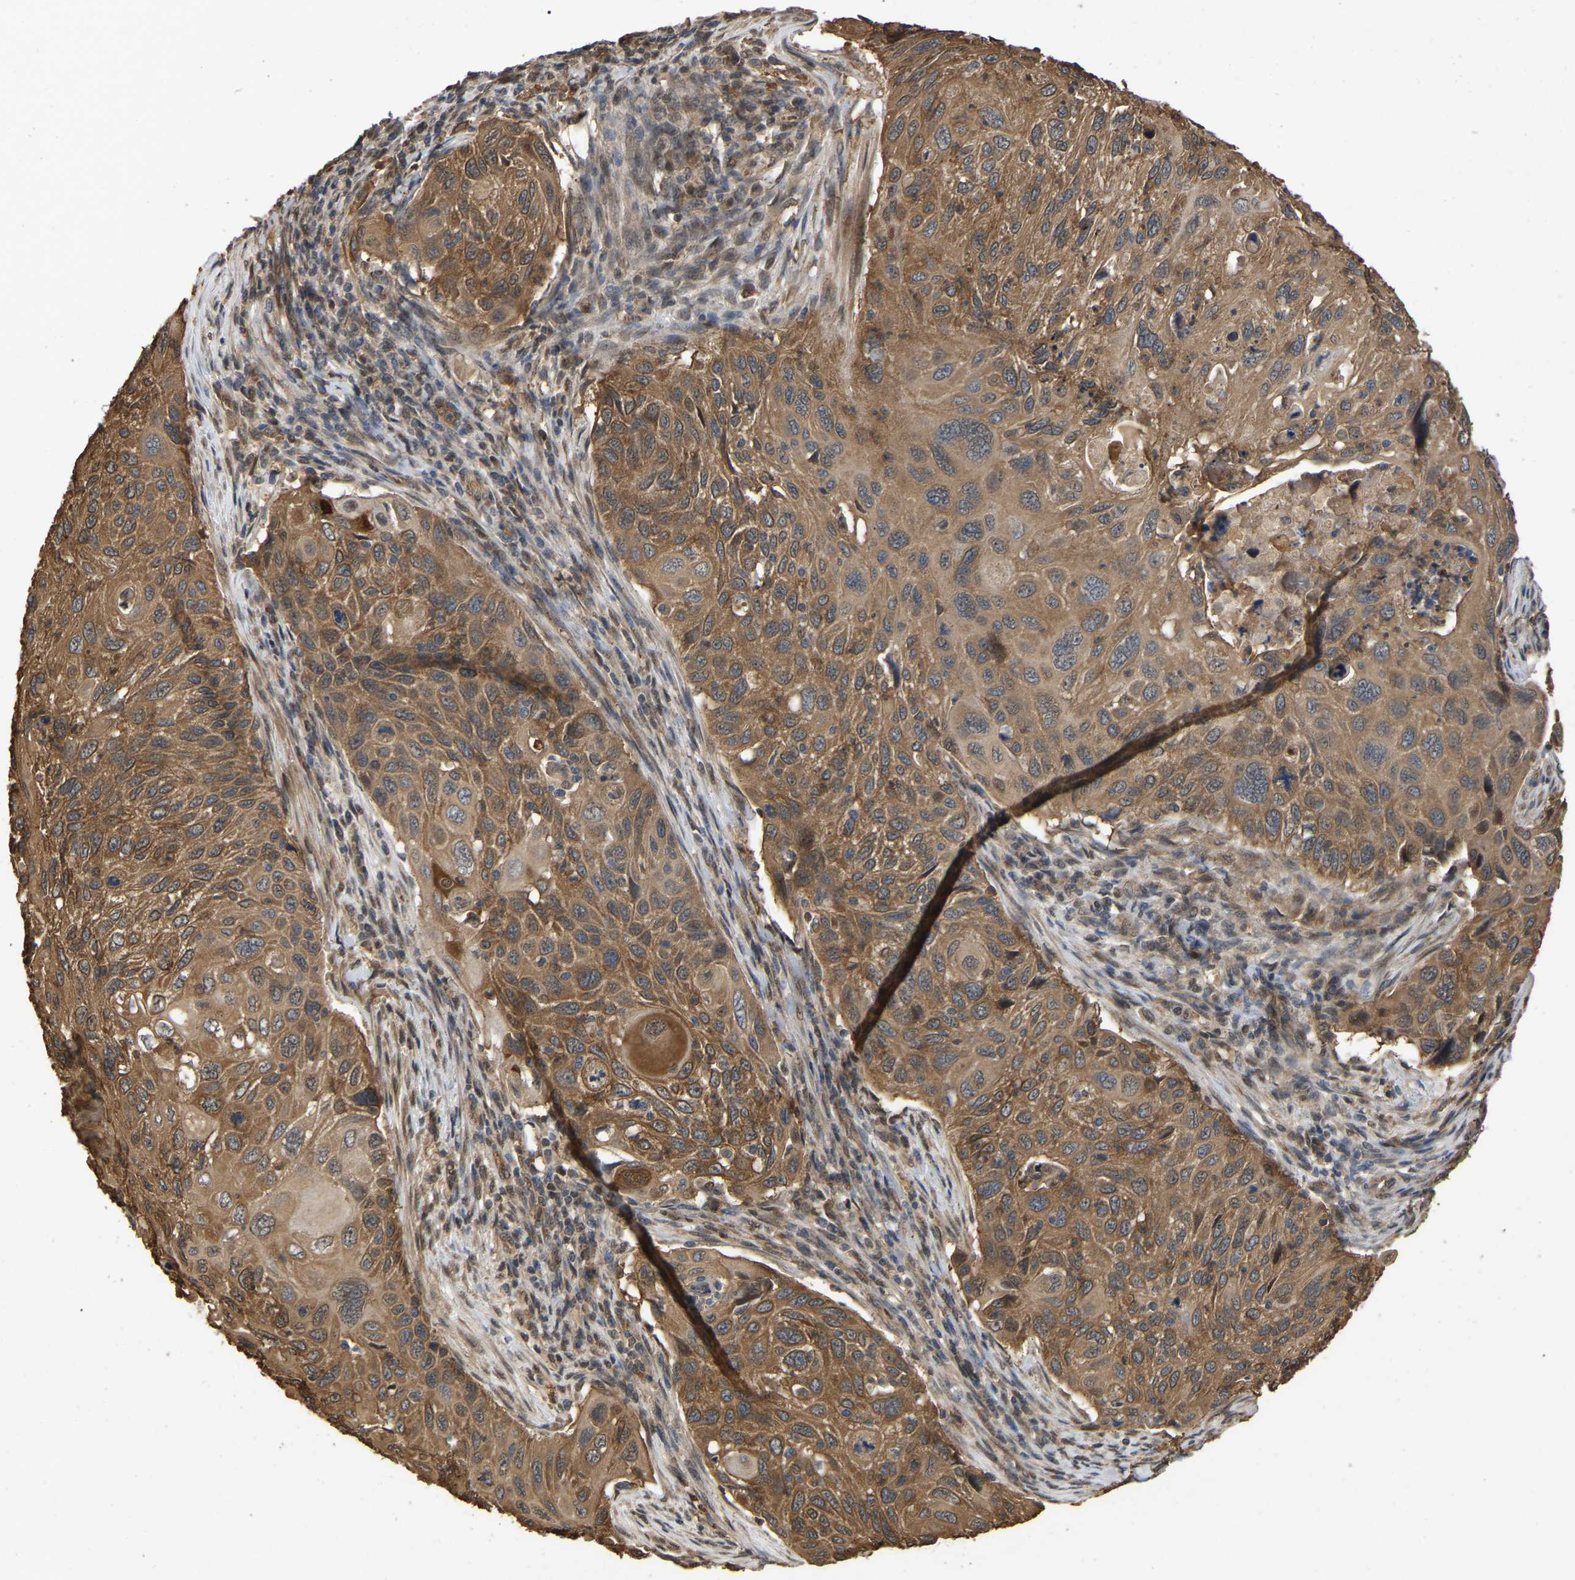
{"staining": {"intensity": "moderate", "quantity": ">75%", "location": "cytoplasmic/membranous"}, "tissue": "cervical cancer", "cell_type": "Tumor cells", "image_type": "cancer", "snomed": [{"axis": "morphology", "description": "Squamous cell carcinoma, NOS"}, {"axis": "topography", "description": "Cervix"}], "caption": "Protein staining of cervical cancer tissue demonstrates moderate cytoplasmic/membranous staining in approximately >75% of tumor cells. (Brightfield microscopy of DAB IHC at high magnification).", "gene": "FAM219A", "patient": {"sex": "female", "age": 70}}